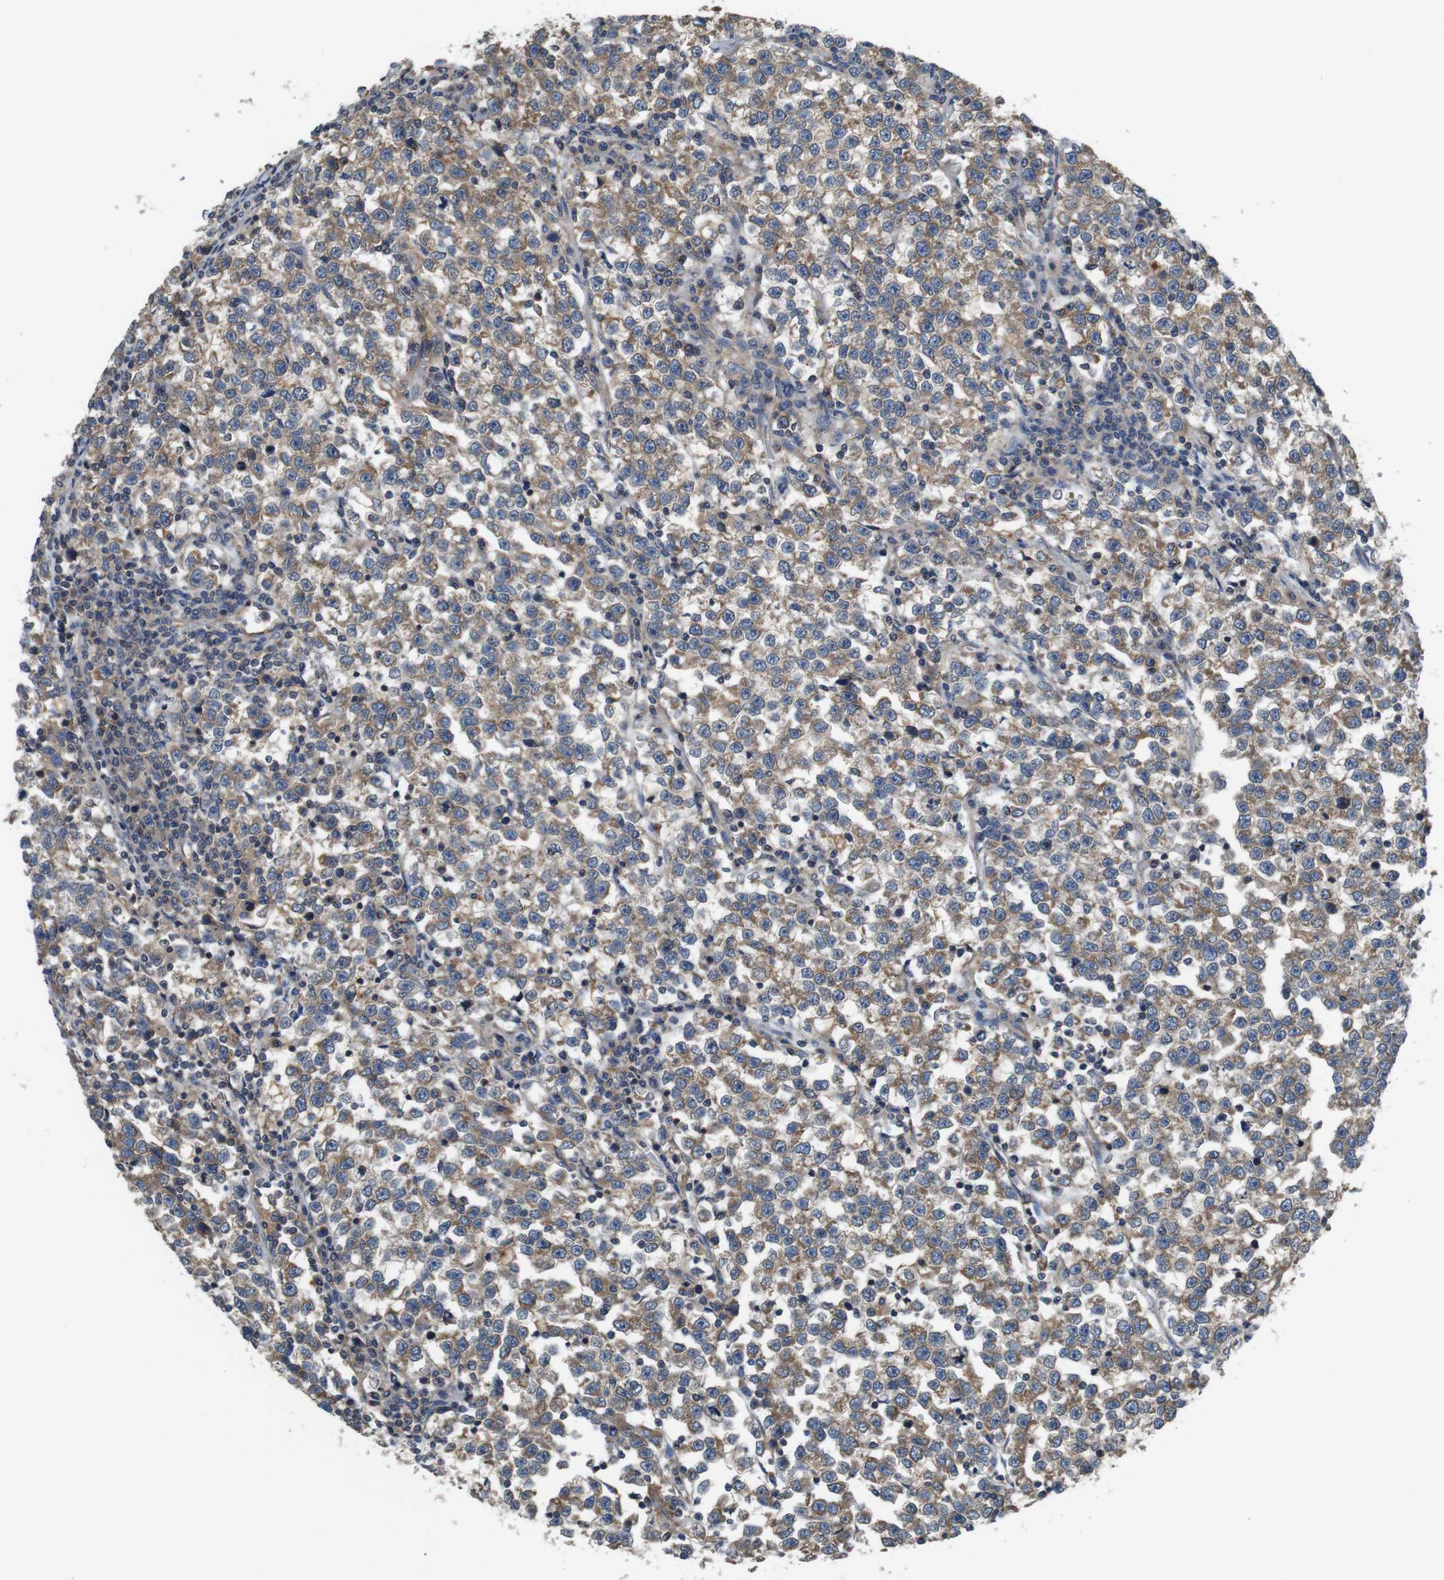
{"staining": {"intensity": "moderate", "quantity": ">75%", "location": "cytoplasmic/membranous"}, "tissue": "testis cancer", "cell_type": "Tumor cells", "image_type": "cancer", "snomed": [{"axis": "morphology", "description": "Normal tissue, NOS"}, {"axis": "morphology", "description": "Seminoma, NOS"}, {"axis": "topography", "description": "Testis"}], "caption": "The photomicrograph shows a brown stain indicating the presence of a protein in the cytoplasmic/membranous of tumor cells in testis cancer.", "gene": "DCTN1", "patient": {"sex": "male", "age": 43}}